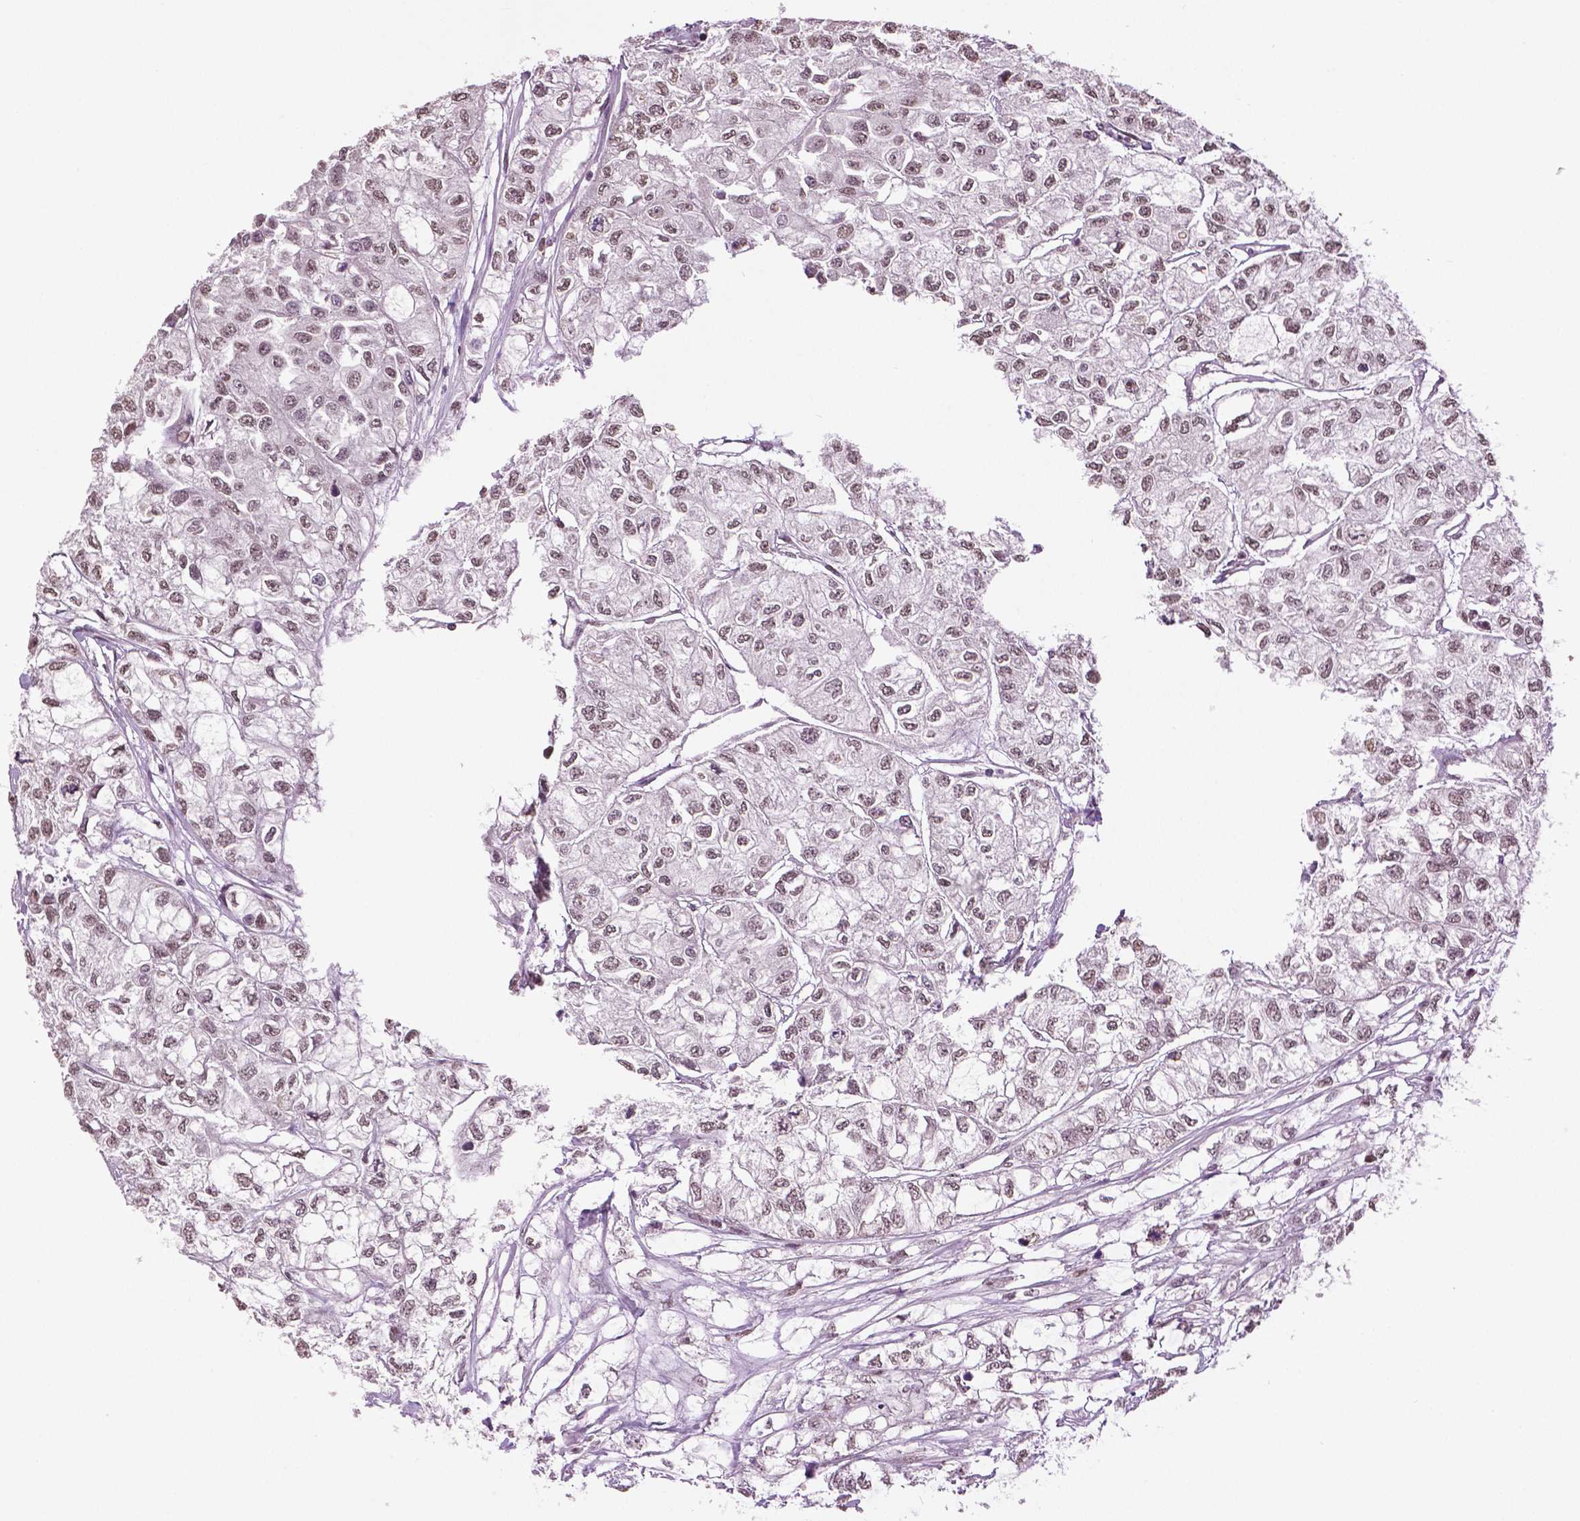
{"staining": {"intensity": "moderate", "quantity": ">75%", "location": "nuclear"}, "tissue": "renal cancer", "cell_type": "Tumor cells", "image_type": "cancer", "snomed": [{"axis": "morphology", "description": "Adenocarcinoma, NOS"}, {"axis": "topography", "description": "Kidney"}], "caption": "About >75% of tumor cells in renal cancer (adenocarcinoma) demonstrate moderate nuclear protein staining as visualized by brown immunohistochemical staining.", "gene": "DLX5", "patient": {"sex": "male", "age": 56}}